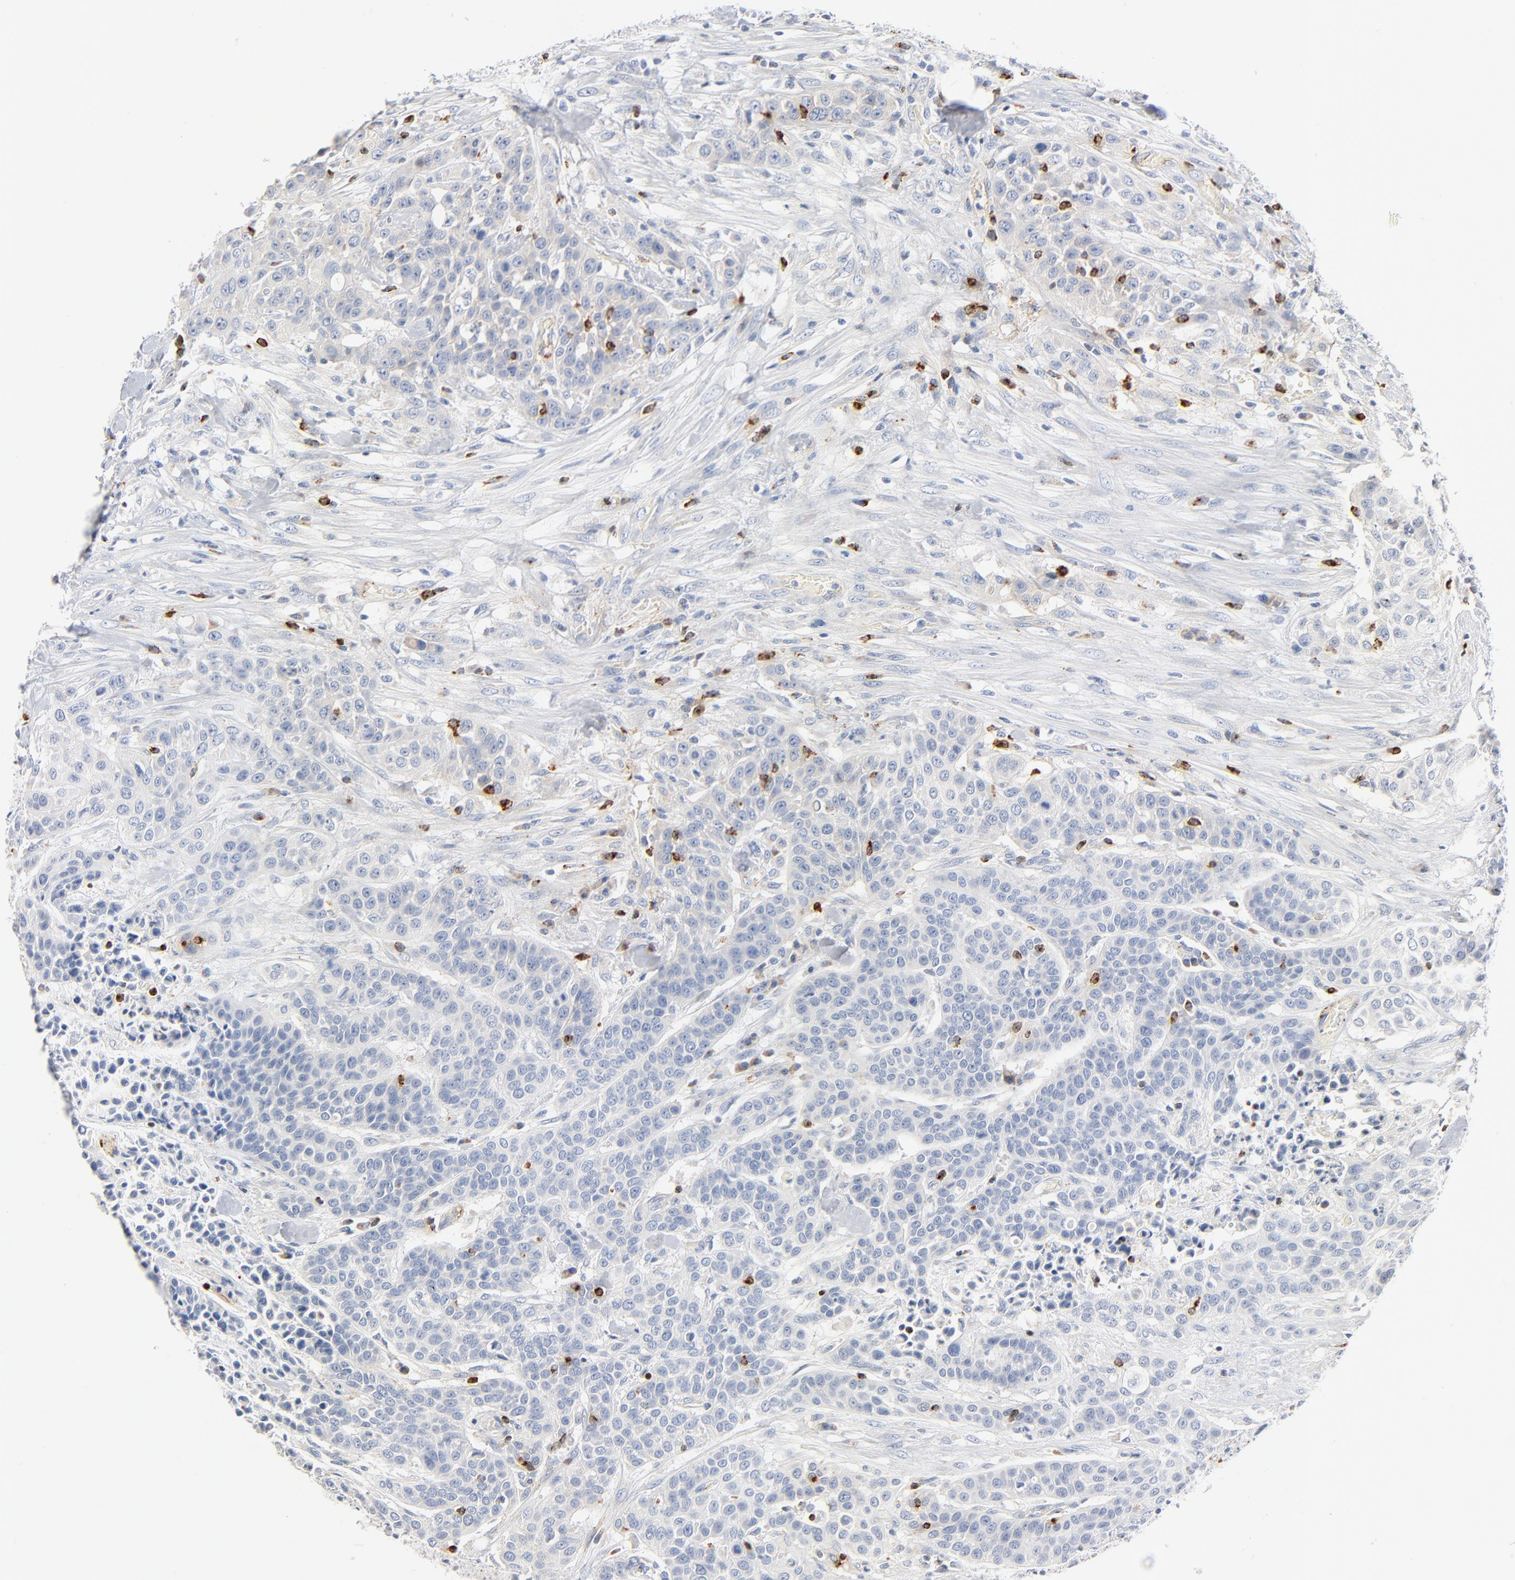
{"staining": {"intensity": "negative", "quantity": "none", "location": "none"}, "tissue": "urothelial cancer", "cell_type": "Tumor cells", "image_type": "cancer", "snomed": [{"axis": "morphology", "description": "Urothelial carcinoma, High grade"}, {"axis": "topography", "description": "Urinary bladder"}], "caption": "The photomicrograph reveals no significant positivity in tumor cells of urothelial cancer.", "gene": "GZMB", "patient": {"sex": "male", "age": 74}}